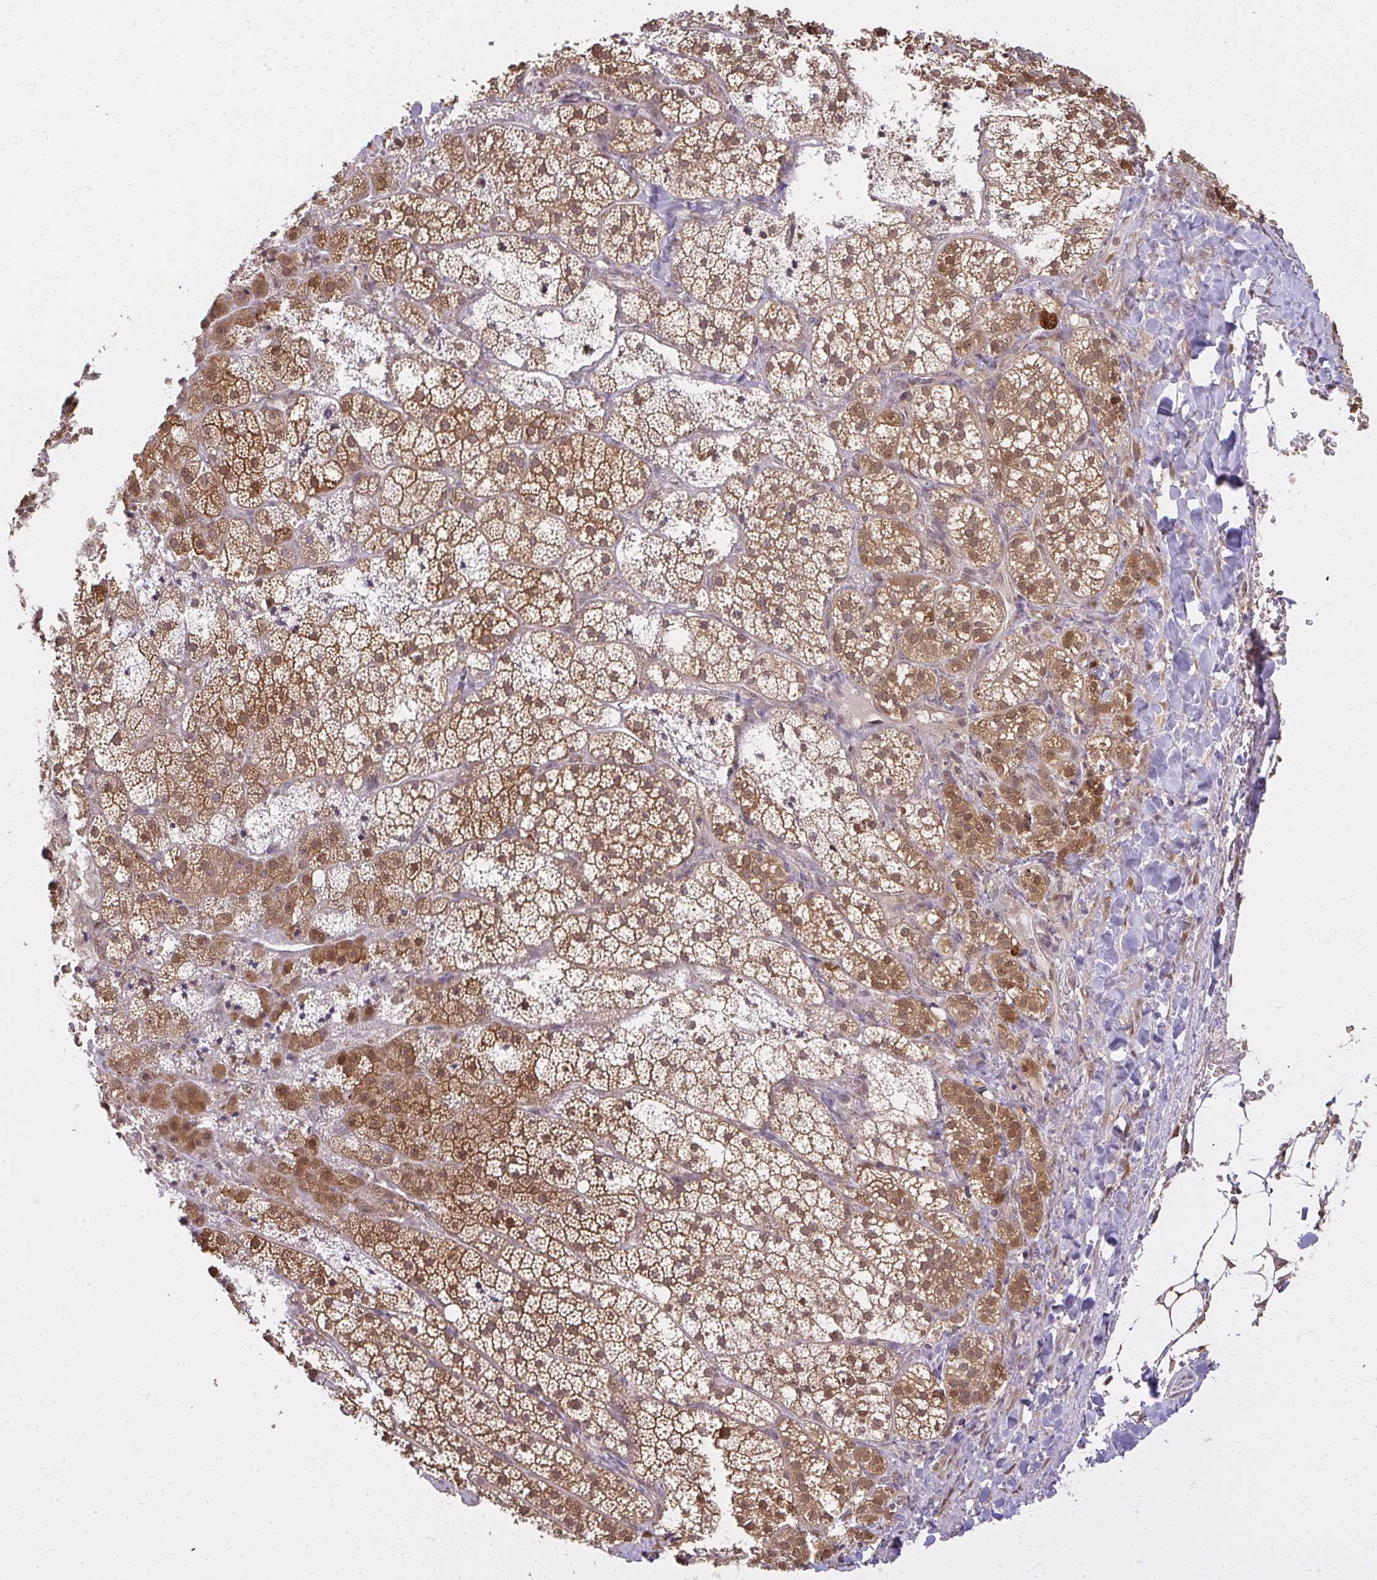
{"staining": {"intensity": "moderate", "quantity": ">75%", "location": "cytoplasmic/membranous"}, "tissue": "adrenal gland", "cell_type": "Glandular cells", "image_type": "normal", "snomed": [{"axis": "morphology", "description": "Normal tissue, NOS"}, {"axis": "topography", "description": "Adrenal gland"}], "caption": "Adrenal gland stained with DAB immunohistochemistry exhibits medium levels of moderate cytoplasmic/membranous positivity in approximately >75% of glandular cells.", "gene": "LARS2", "patient": {"sex": "male", "age": 53}}